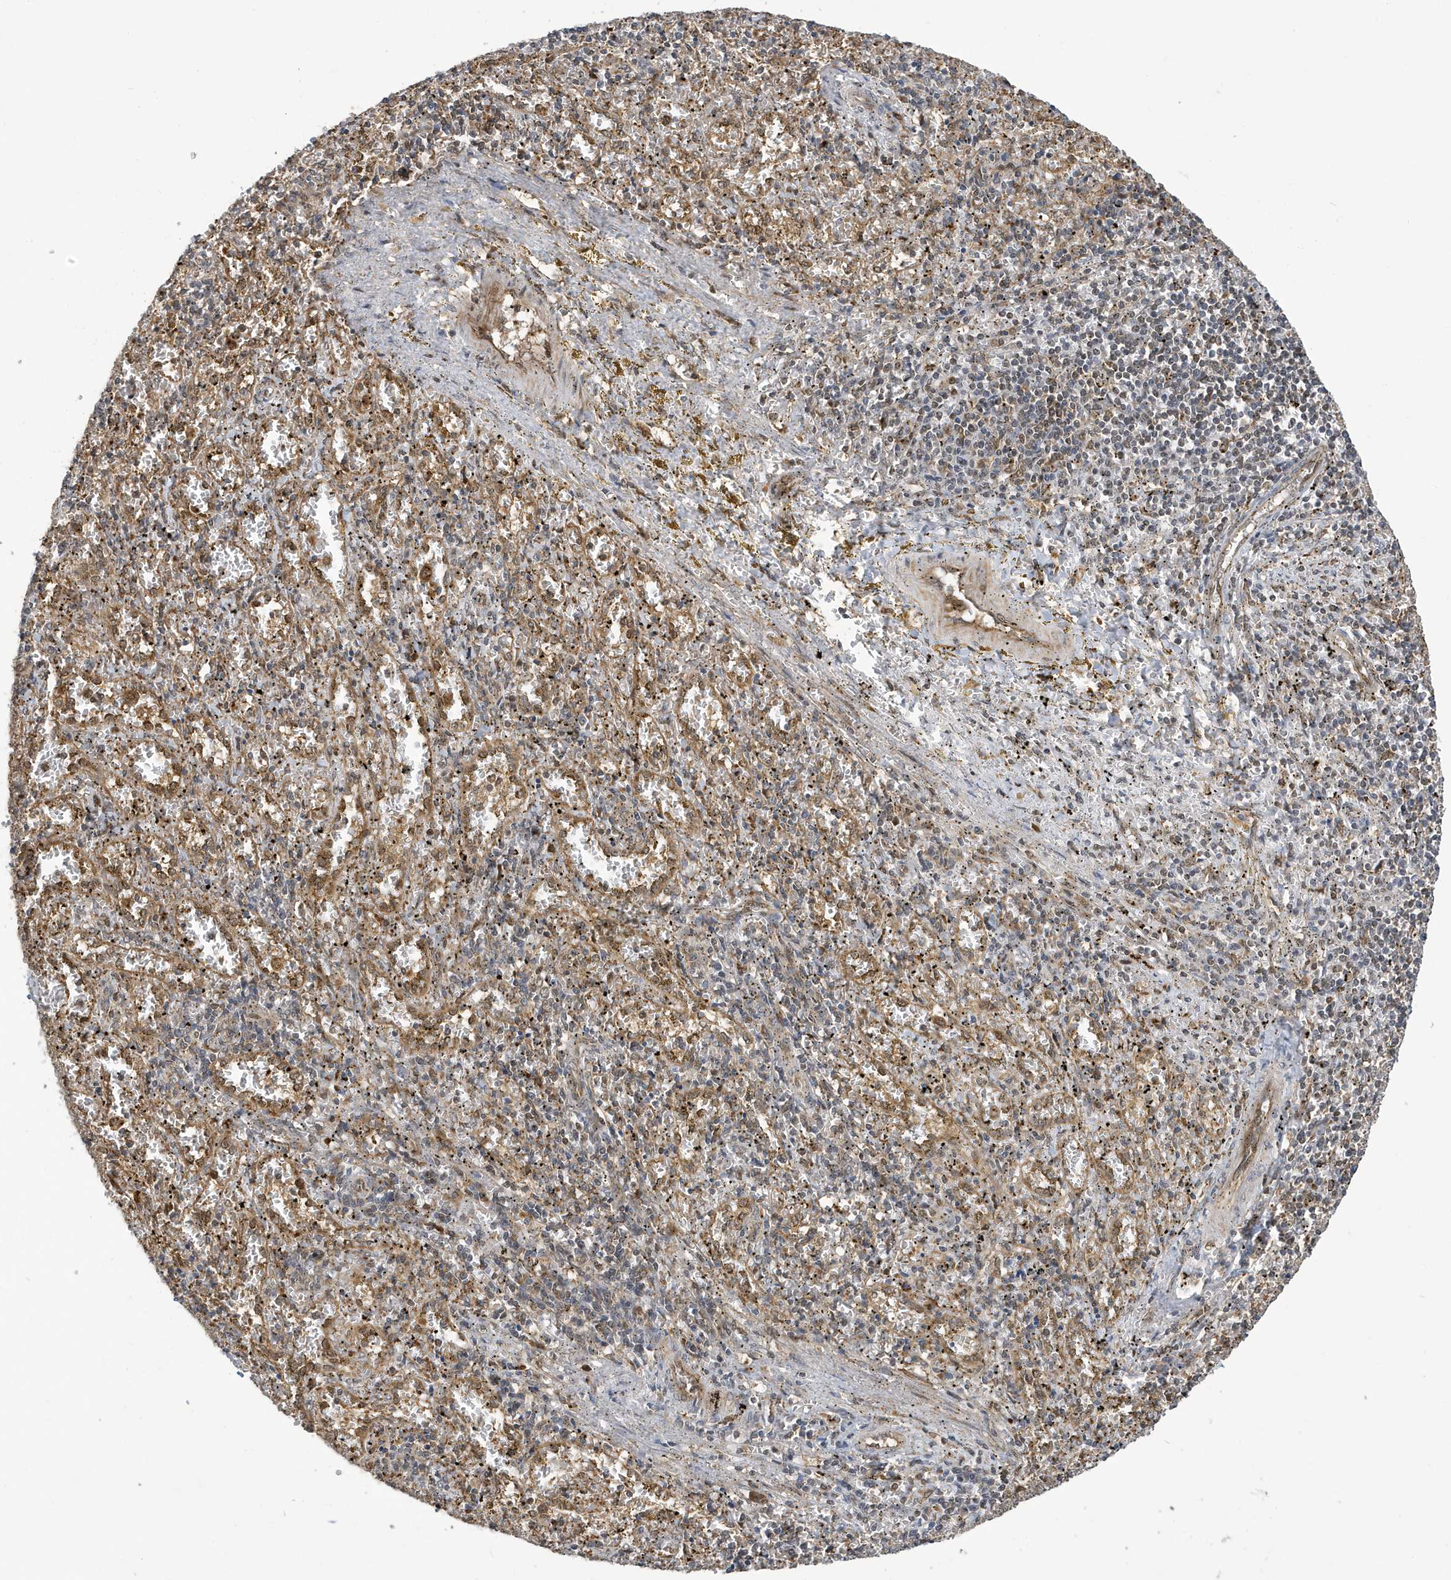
{"staining": {"intensity": "weak", "quantity": "25%-75%", "location": "cytoplasmic/membranous"}, "tissue": "spleen", "cell_type": "Cells in red pulp", "image_type": "normal", "snomed": [{"axis": "morphology", "description": "Normal tissue, NOS"}, {"axis": "topography", "description": "Spleen"}], "caption": "A micrograph showing weak cytoplasmic/membranous expression in about 25%-75% of cells in red pulp in normal spleen, as visualized by brown immunohistochemical staining.", "gene": "NCOA7", "patient": {"sex": "male", "age": 11}}